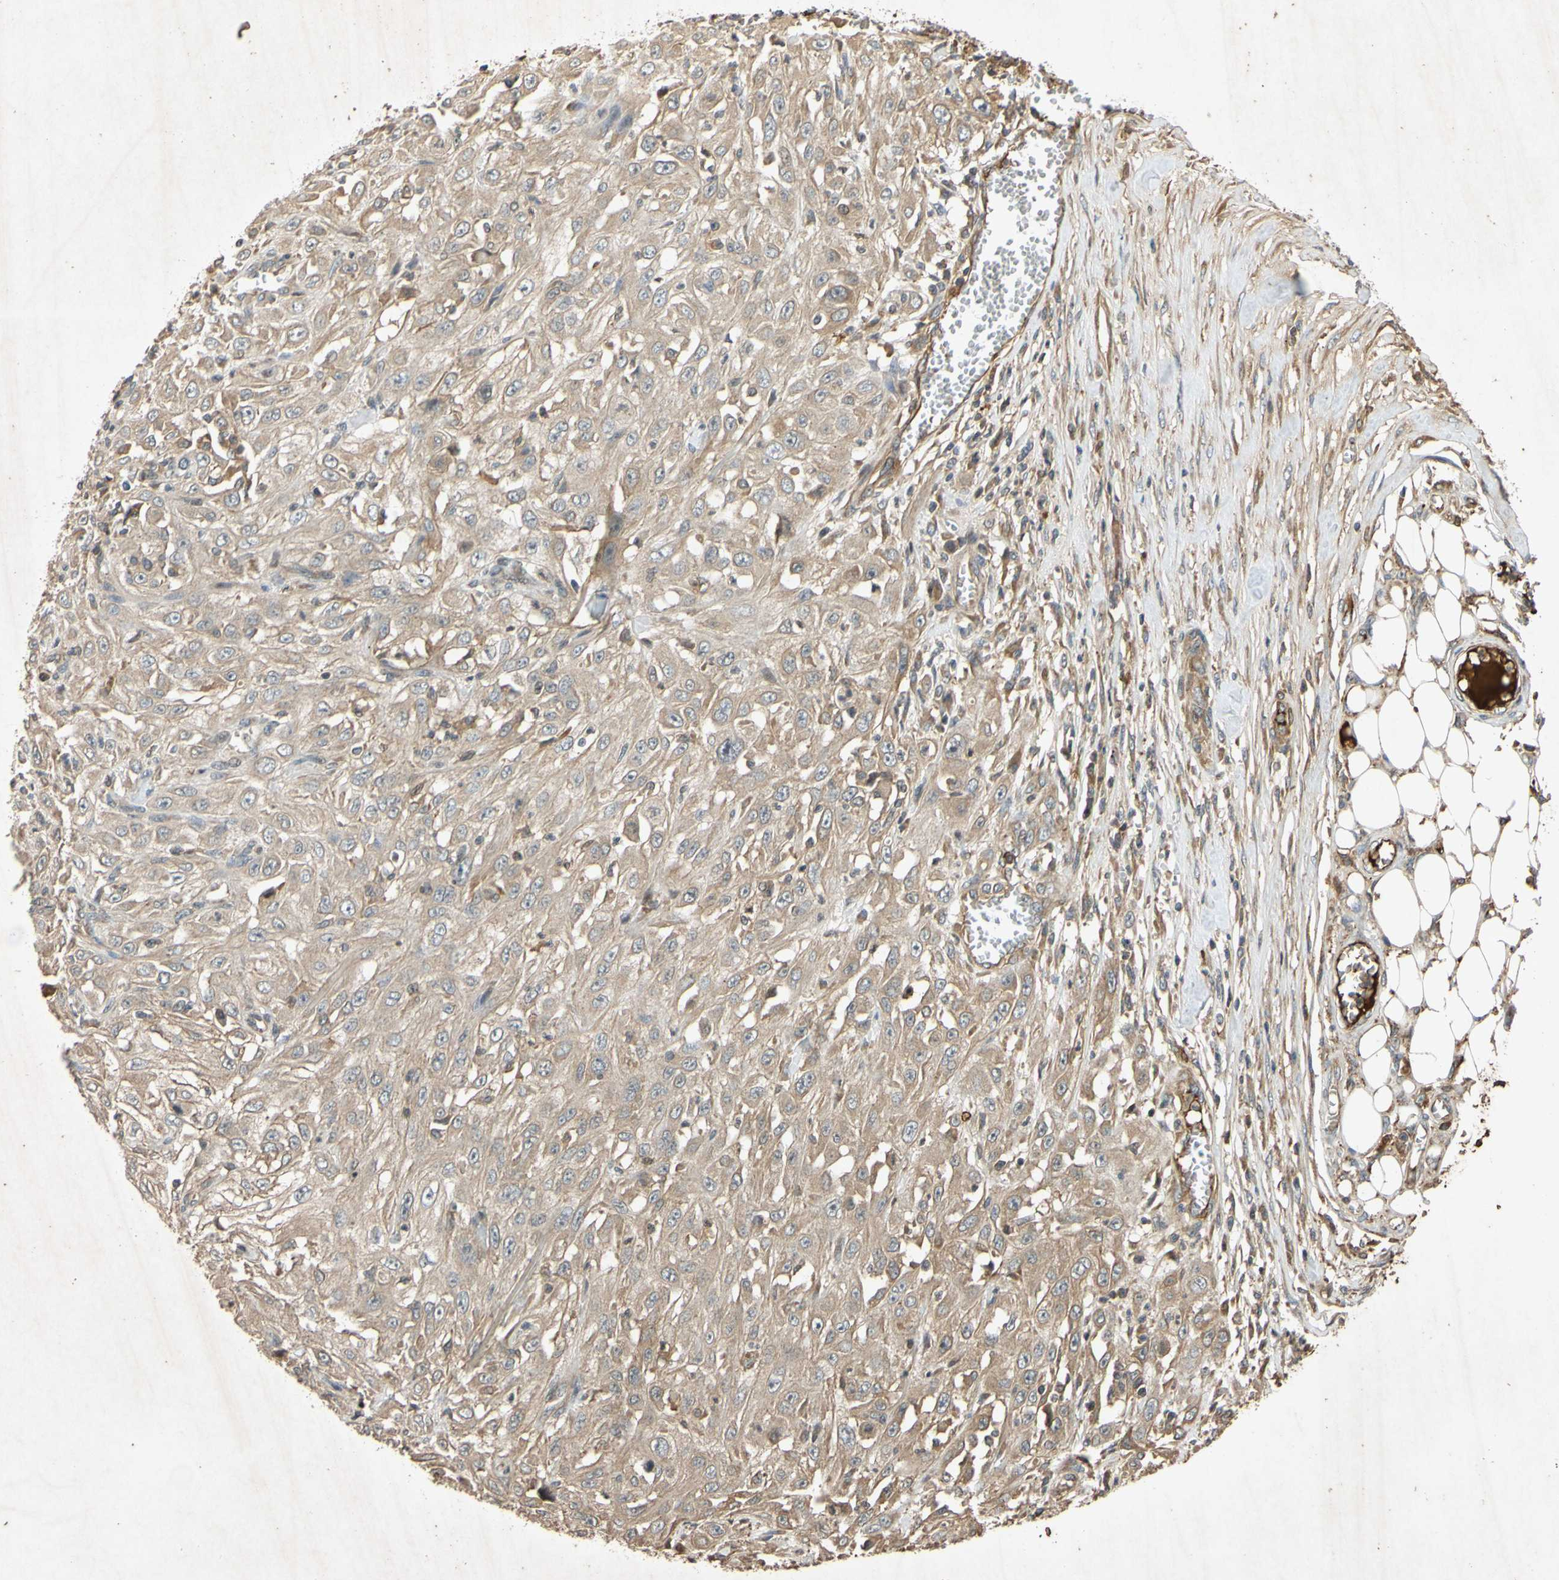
{"staining": {"intensity": "moderate", "quantity": "<25%", "location": "cytoplasmic/membranous"}, "tissue": "skin cancer", "cell_type": "Tumor cells", "image_type": "cancer", "snomed": [{"axis": "morphology", "description": "Squamous cell carcinoma, NOS"}, {"axis": "morphology", "description": "Squamous cell carcinoma, metastatic, NOS"}, {"axis": "topography", "description": "Skin"}, {"axis": "topography", "description": "Lymph node"}], "caption": "Skin squamous cell carcinoma stained with a brown dye shows moderate cytoplasmic/membranous positive expression in approximately <25% of tumor cells.", "gene": "PARD6A", "patient": {"sex": "male", "age": 75}}